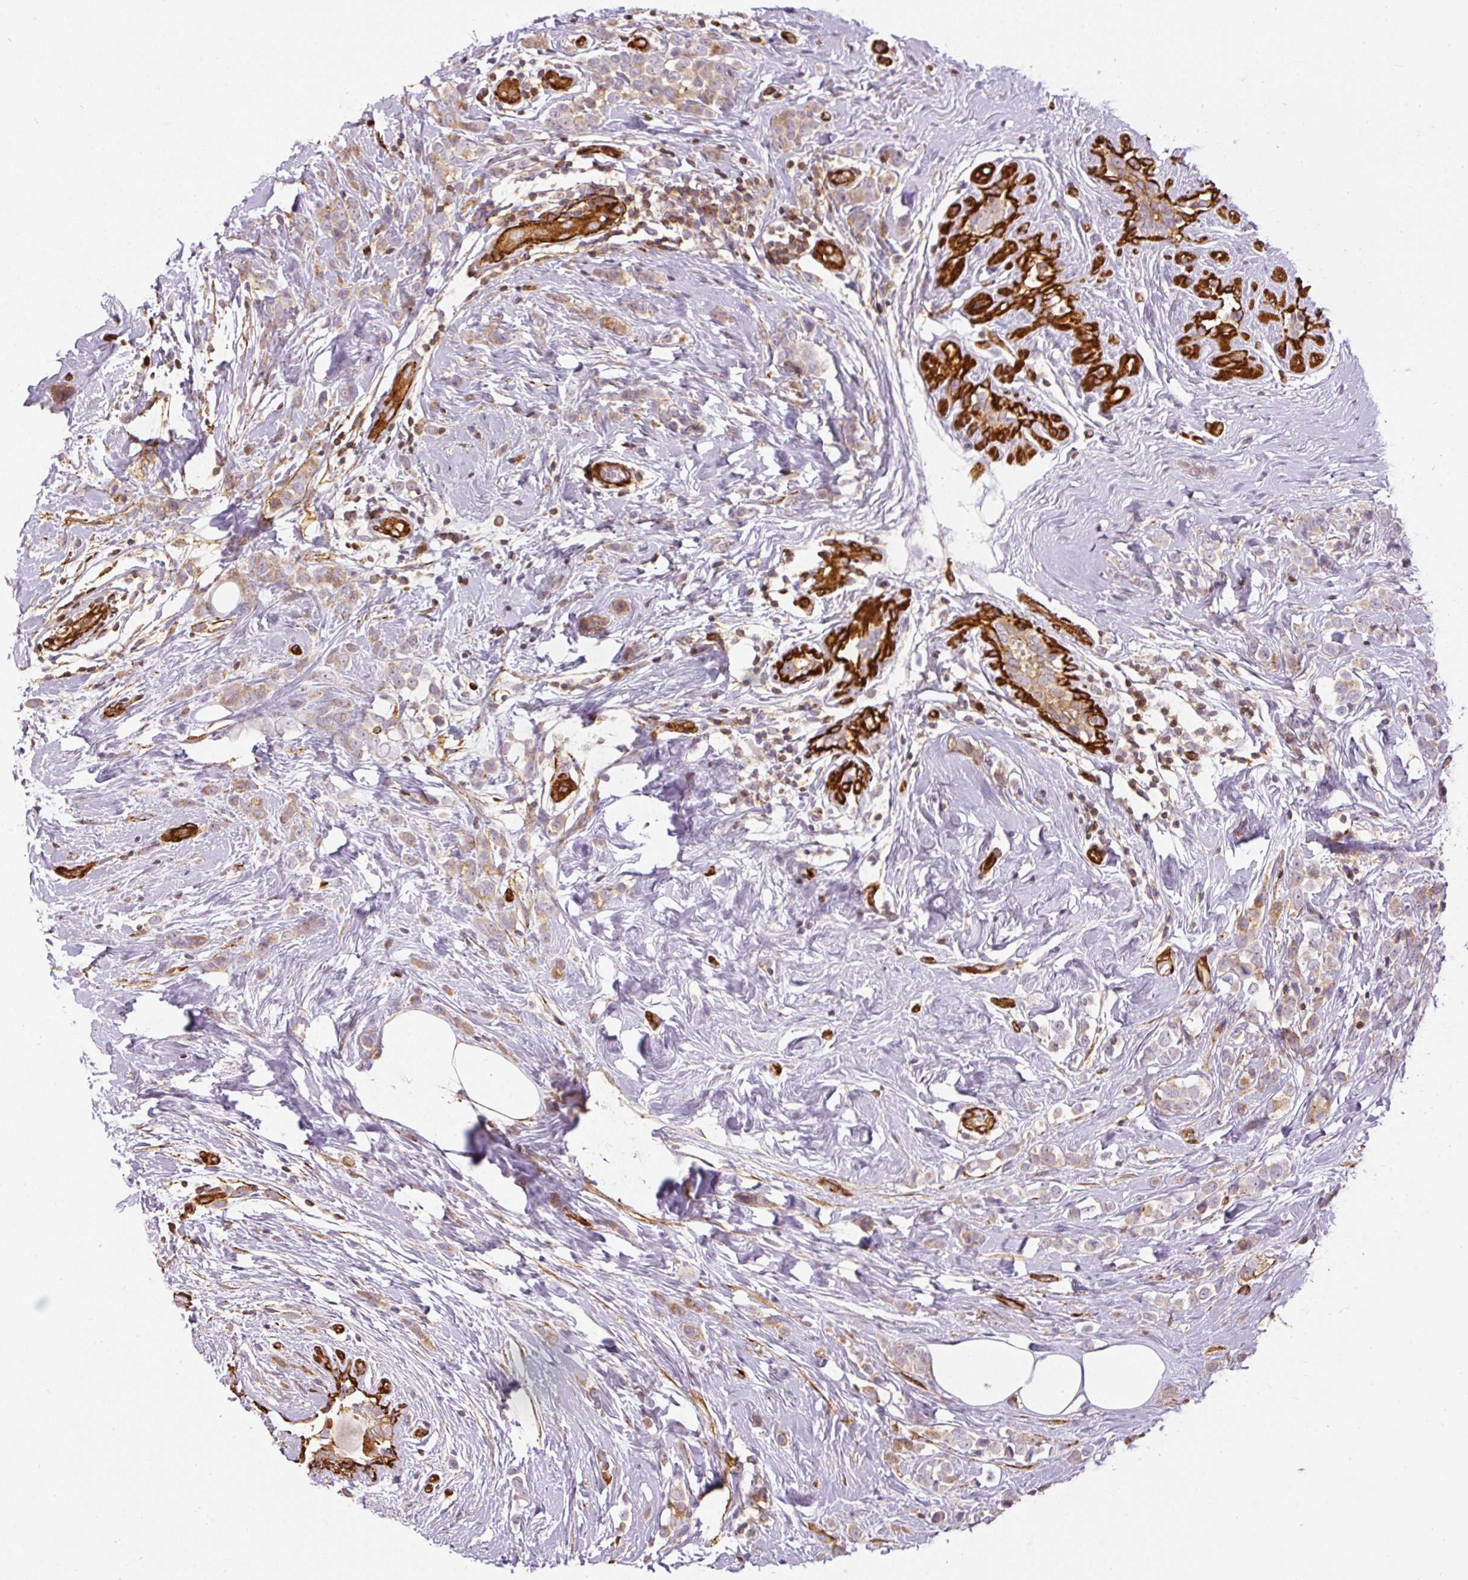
{"staining": {"intensity": "moderate", "quantity": ">75%", "location": "cytoplasmic/membranous"}, "tissue": "breast cancer", "cell_type": "Tumor cells", "image_type": "cancer", "snomed": [{"axis": "morphology", "description": "Duct carcinoma"}, {"axis": "topography", "description": "Breast"}], "caption": "A brown stain shows moderate cytoplasmic/membranous expression of a protein in breast cancer (invasive ductal carcinoma) tumor cells. The staining was performed using DAB to visualize the protein expression in brown, while the nuclei were stained in blue with hematoxylin (Magnification: 20x).", "gene": "MYL12A", "patient": {"sex": "female", "age": 80}}